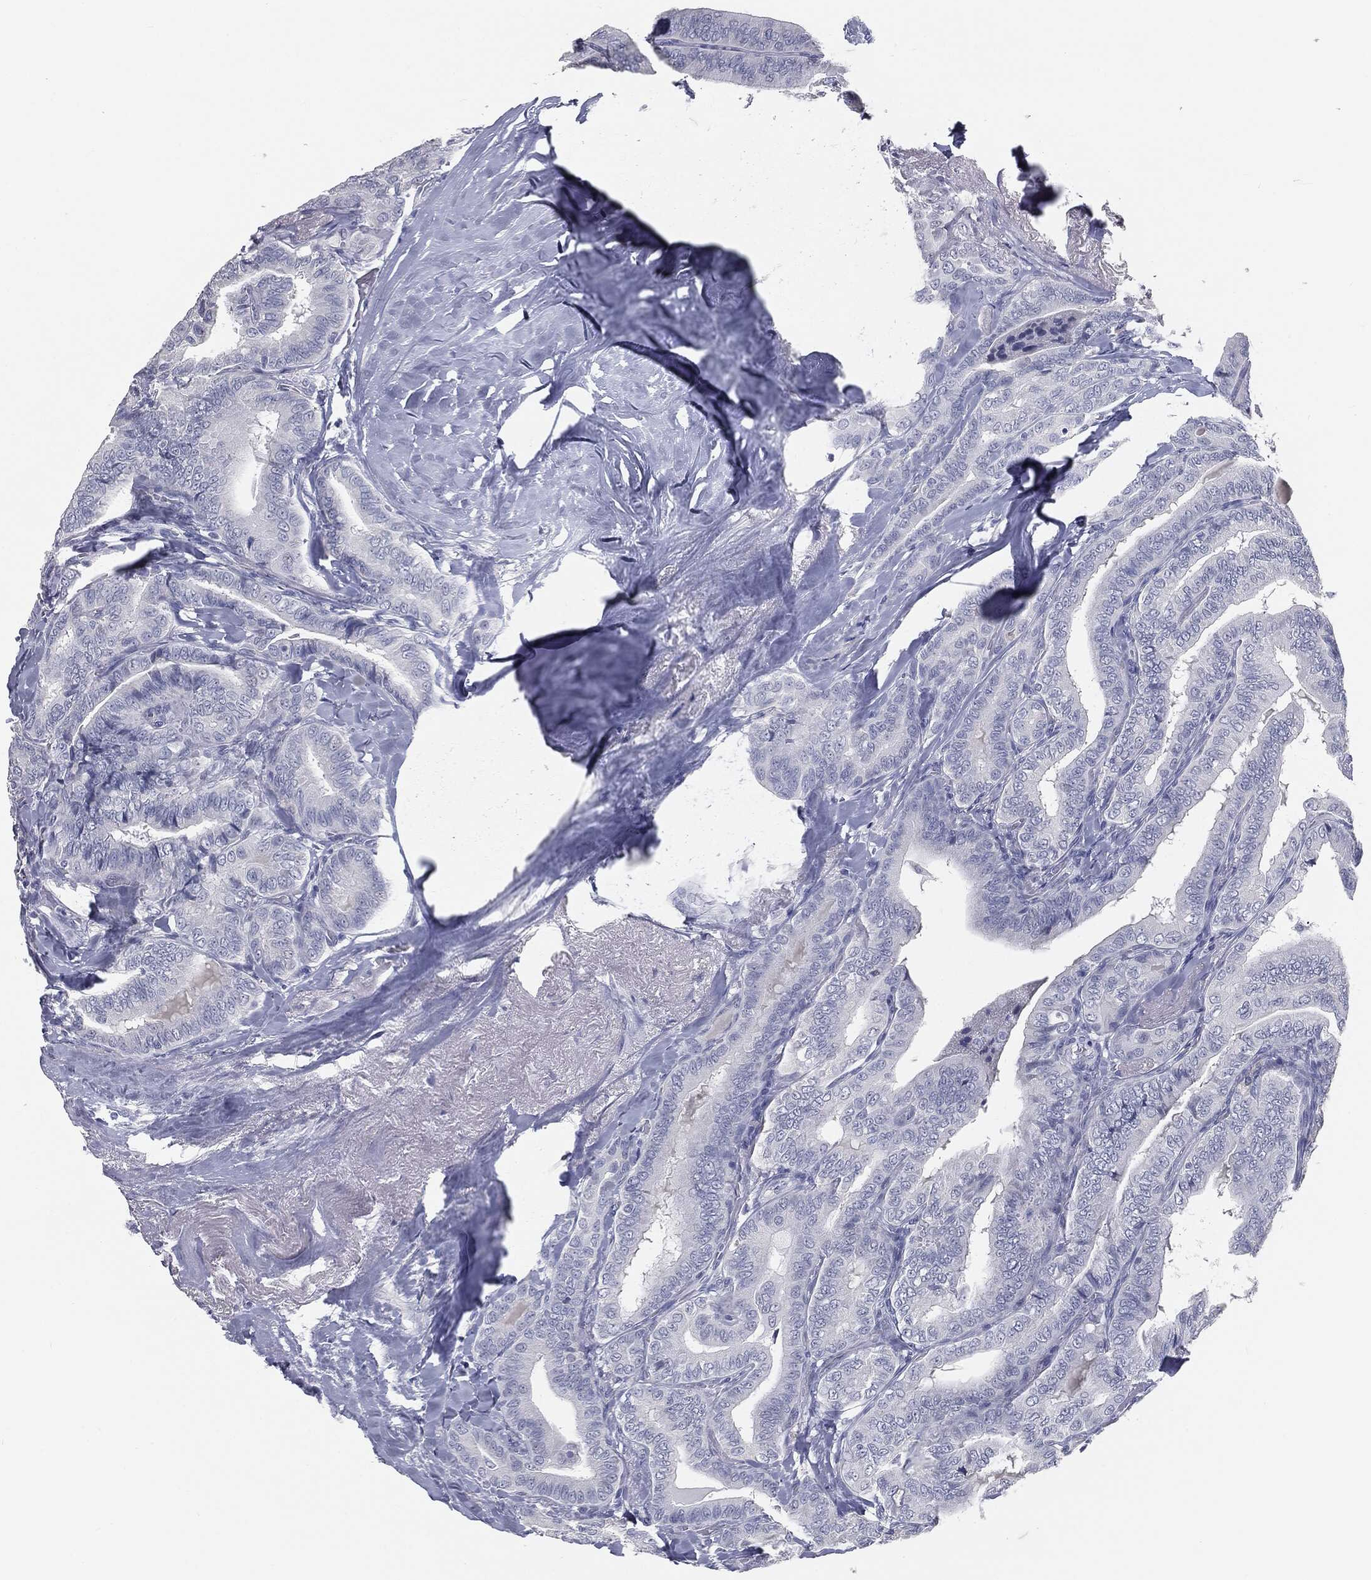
{"staining": {"intensity": "negative", "quantity": "none", "location": "none"}, "tissue": "thyroid cancer", "cell_type": "Tumor cells", "image_type": "cancer", "snomed": [{"axis": "morphology", "description": "Papillary adenocarcinoma, NOS"}, {"axis": "topography", "description": "Thyroid gland"}], "caption": "A high-resolution micrograph shows immunohistochemistry staining of thyroid papillary adenocarcinoma, which exhibits no significant expression in tumor cells.", "gene": "PRAME", "patient": {"sex": "male", "age": 61}}